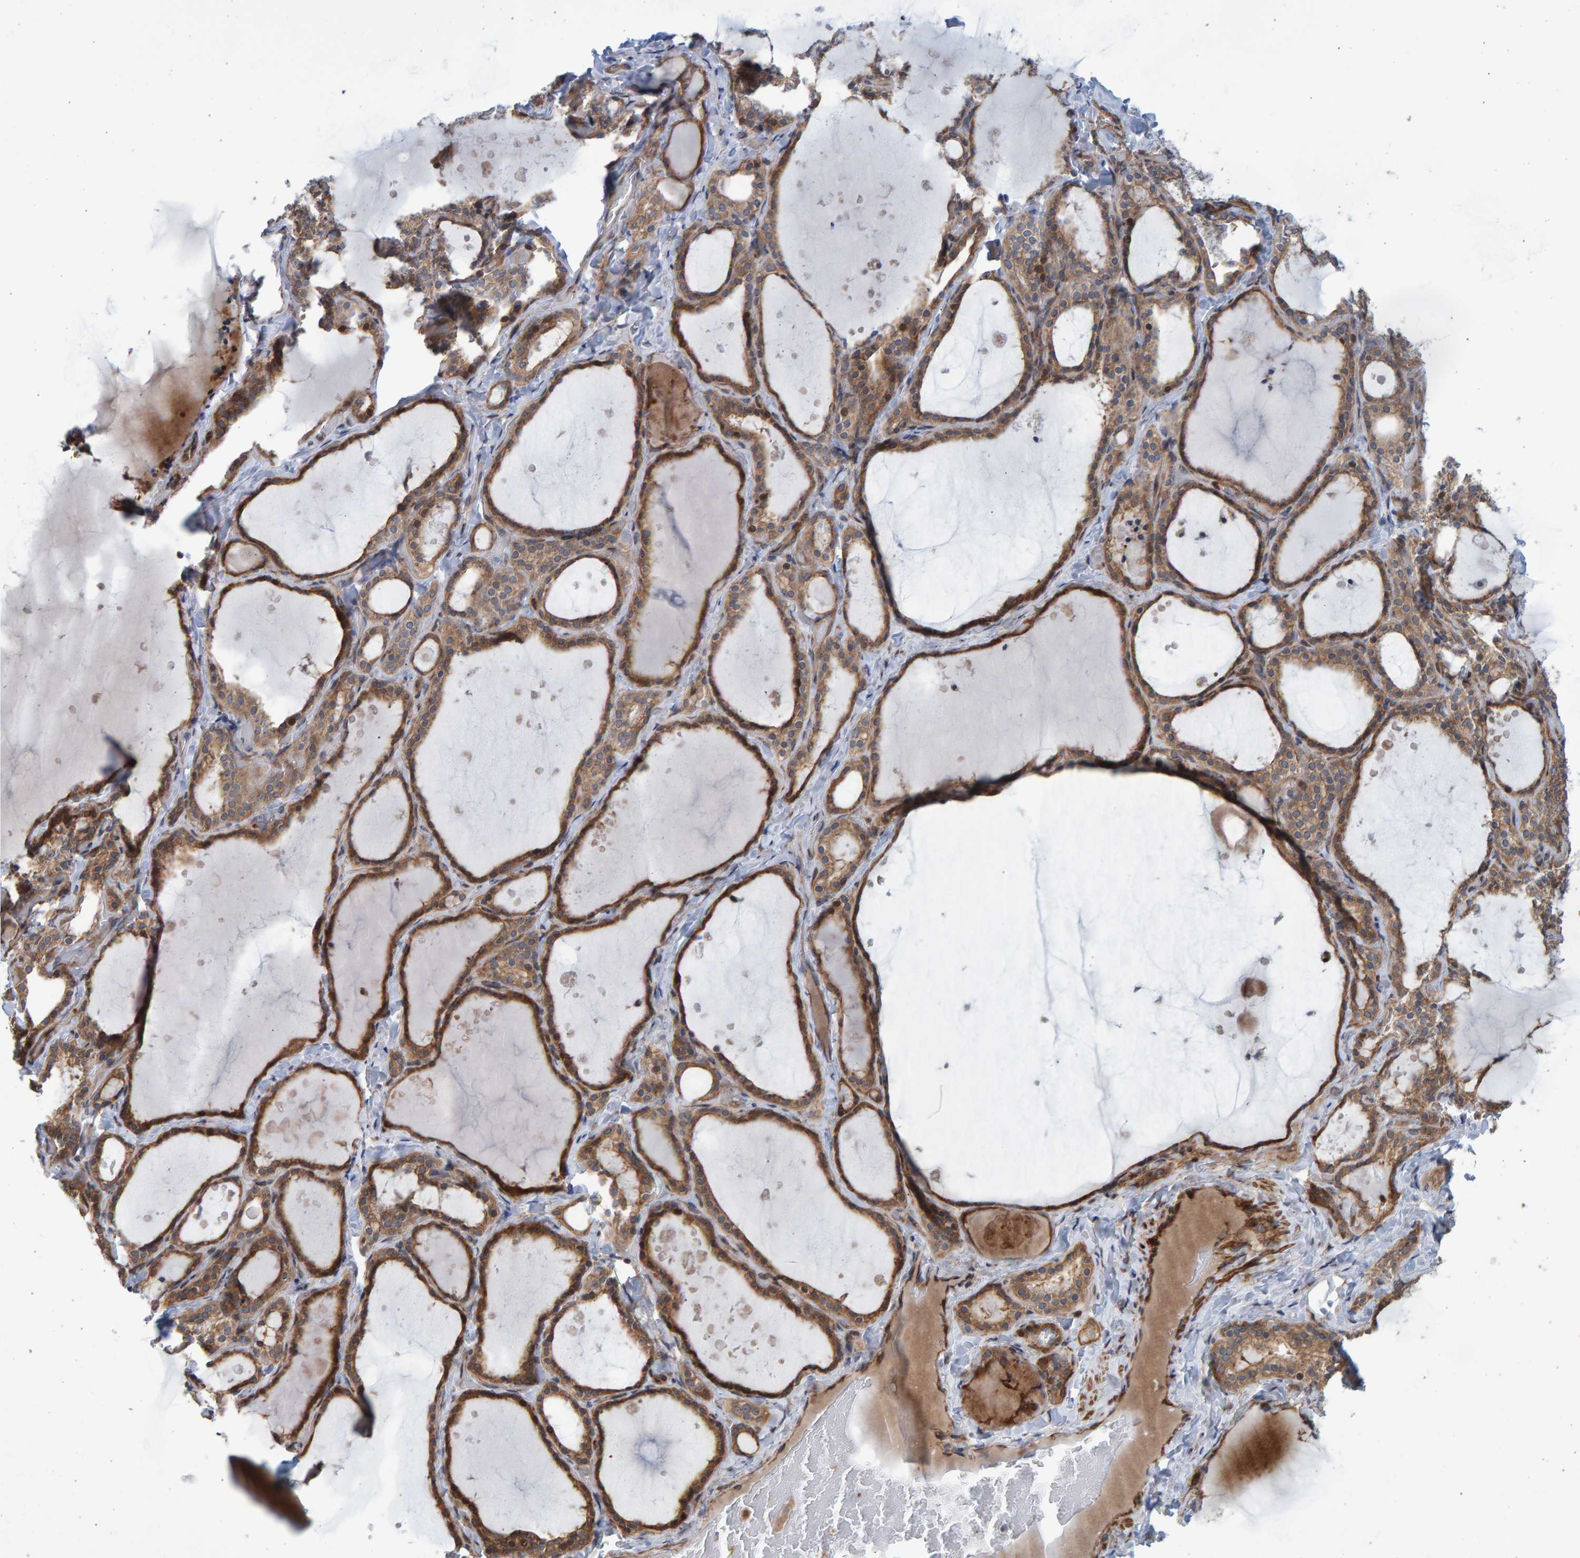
{"staining": {"intensity": "moderate", "quantity": ">75%", "location": "cytoplasmic/membranous"}, "tissue": "thyroid gland", "cell_type": "Glandular cells", "image_type": "normal", "snomed": [{"axis": "morphology", "description": "Normal tissue, NOS"}, {"axis": "topography", "description": "Thyroid gland"}], "caption": "Brown immunohistochemical staining in unremarkable human thyroid gland shows moderate cytoplasmic/membranous positivity in approximately >75% of glandular cells.", "gene": "LRBA", "patient": {"sex": "female", "age": 44}}